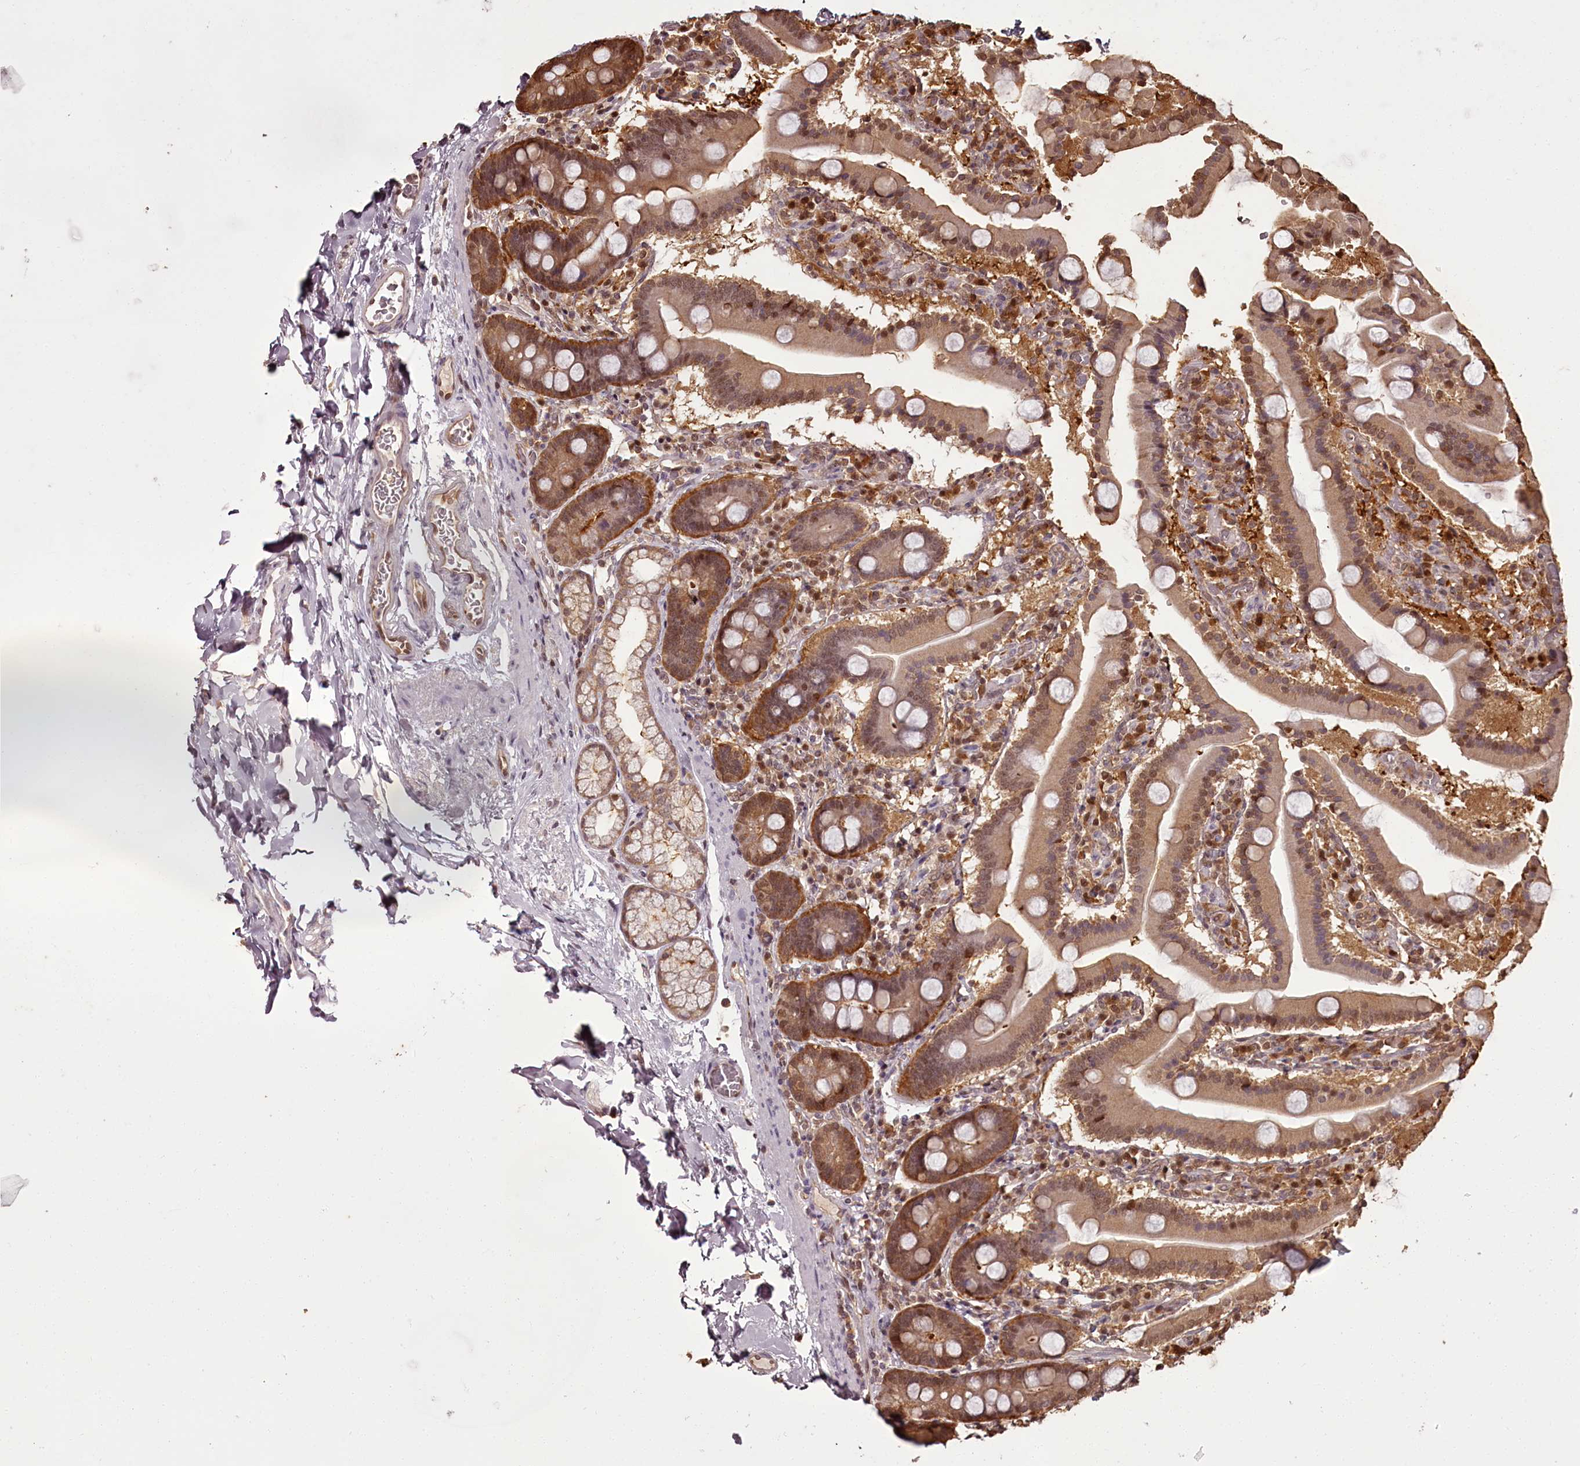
{"staining": {"intensity": "moderate", "quantity": ">75%", "location": "cytoplasmic/membranous,nuclear"}, "tissue": "duodenum", "cell_type": "Glandular cells", "image_type": "normal", "snomed": [{"axis": "morphology", "description": "Normal tissue, NOS"}, {"axis": "topography", "description": "Duodenum"}], "caption": "A high-resolution image shows IHC staining of unremarkable duodenum, which exhibits moderate cytoplasmic/membranous,nuclear positivity in about >75% of glandular cells. (Stains: DAB in brown, nuclei in blue, Microscopy: brightfield microscopy at high magnification).", "gene": "NPRL2", "patient": {"sex": "male", "age": 55}}